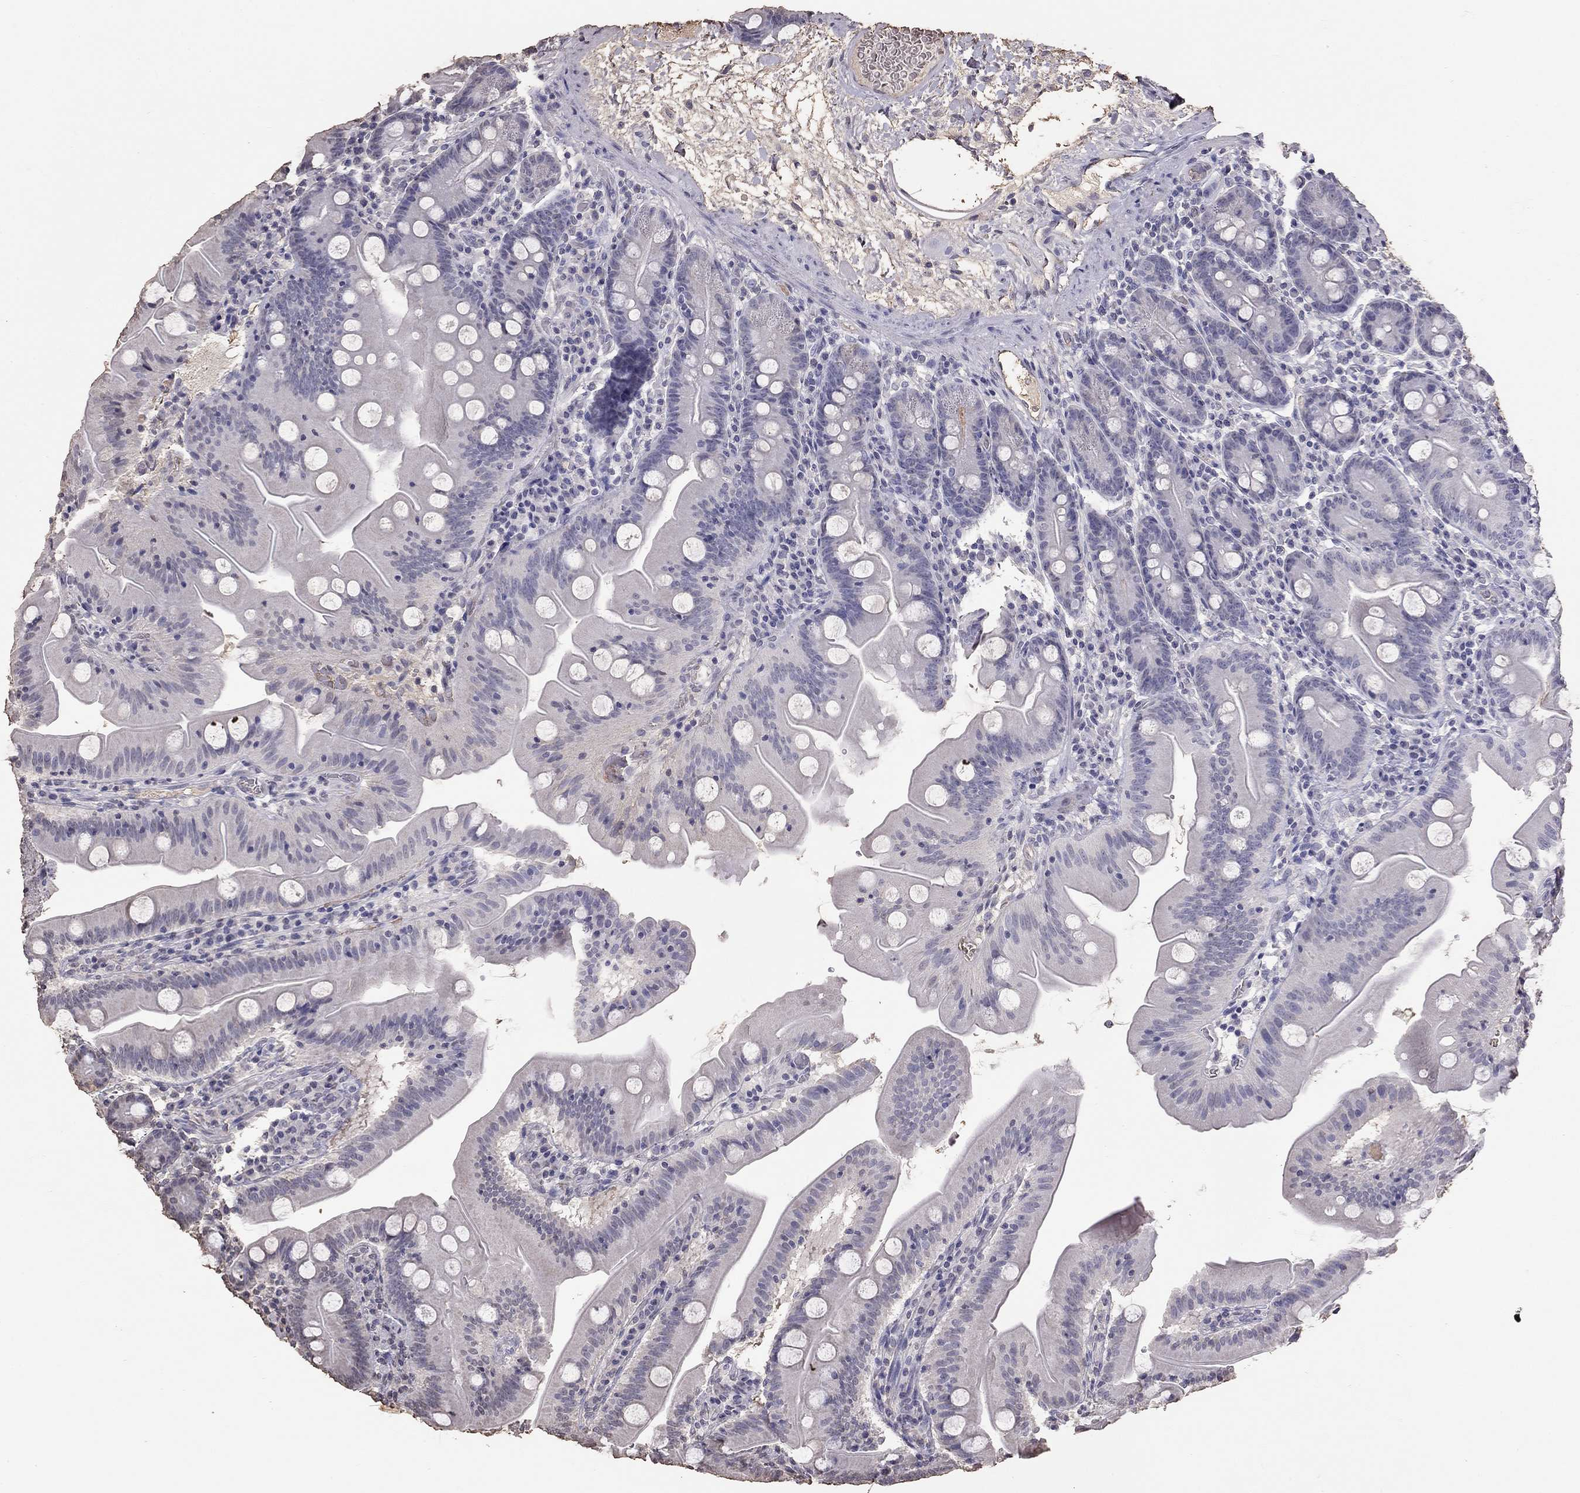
{"staining": {"intensity": "negative", "quantity": "none", "location": "none"}, "tissue": "small intestine", "cell_type": "Glandular cells", "image_type": "normal", "snomed": [{"axis": "morphology", "description": "Normal tissue, NOS"}, {"axis": "topography", "description": "Small intestine"}], "caption": "An image of human small intestine is negative for staining in glandular cells. (DAB (3,3'-diaminobenzidine) IHC, high magnification).", "gene": "SUN3", "patient": {"sex": "male", "age": 37}}